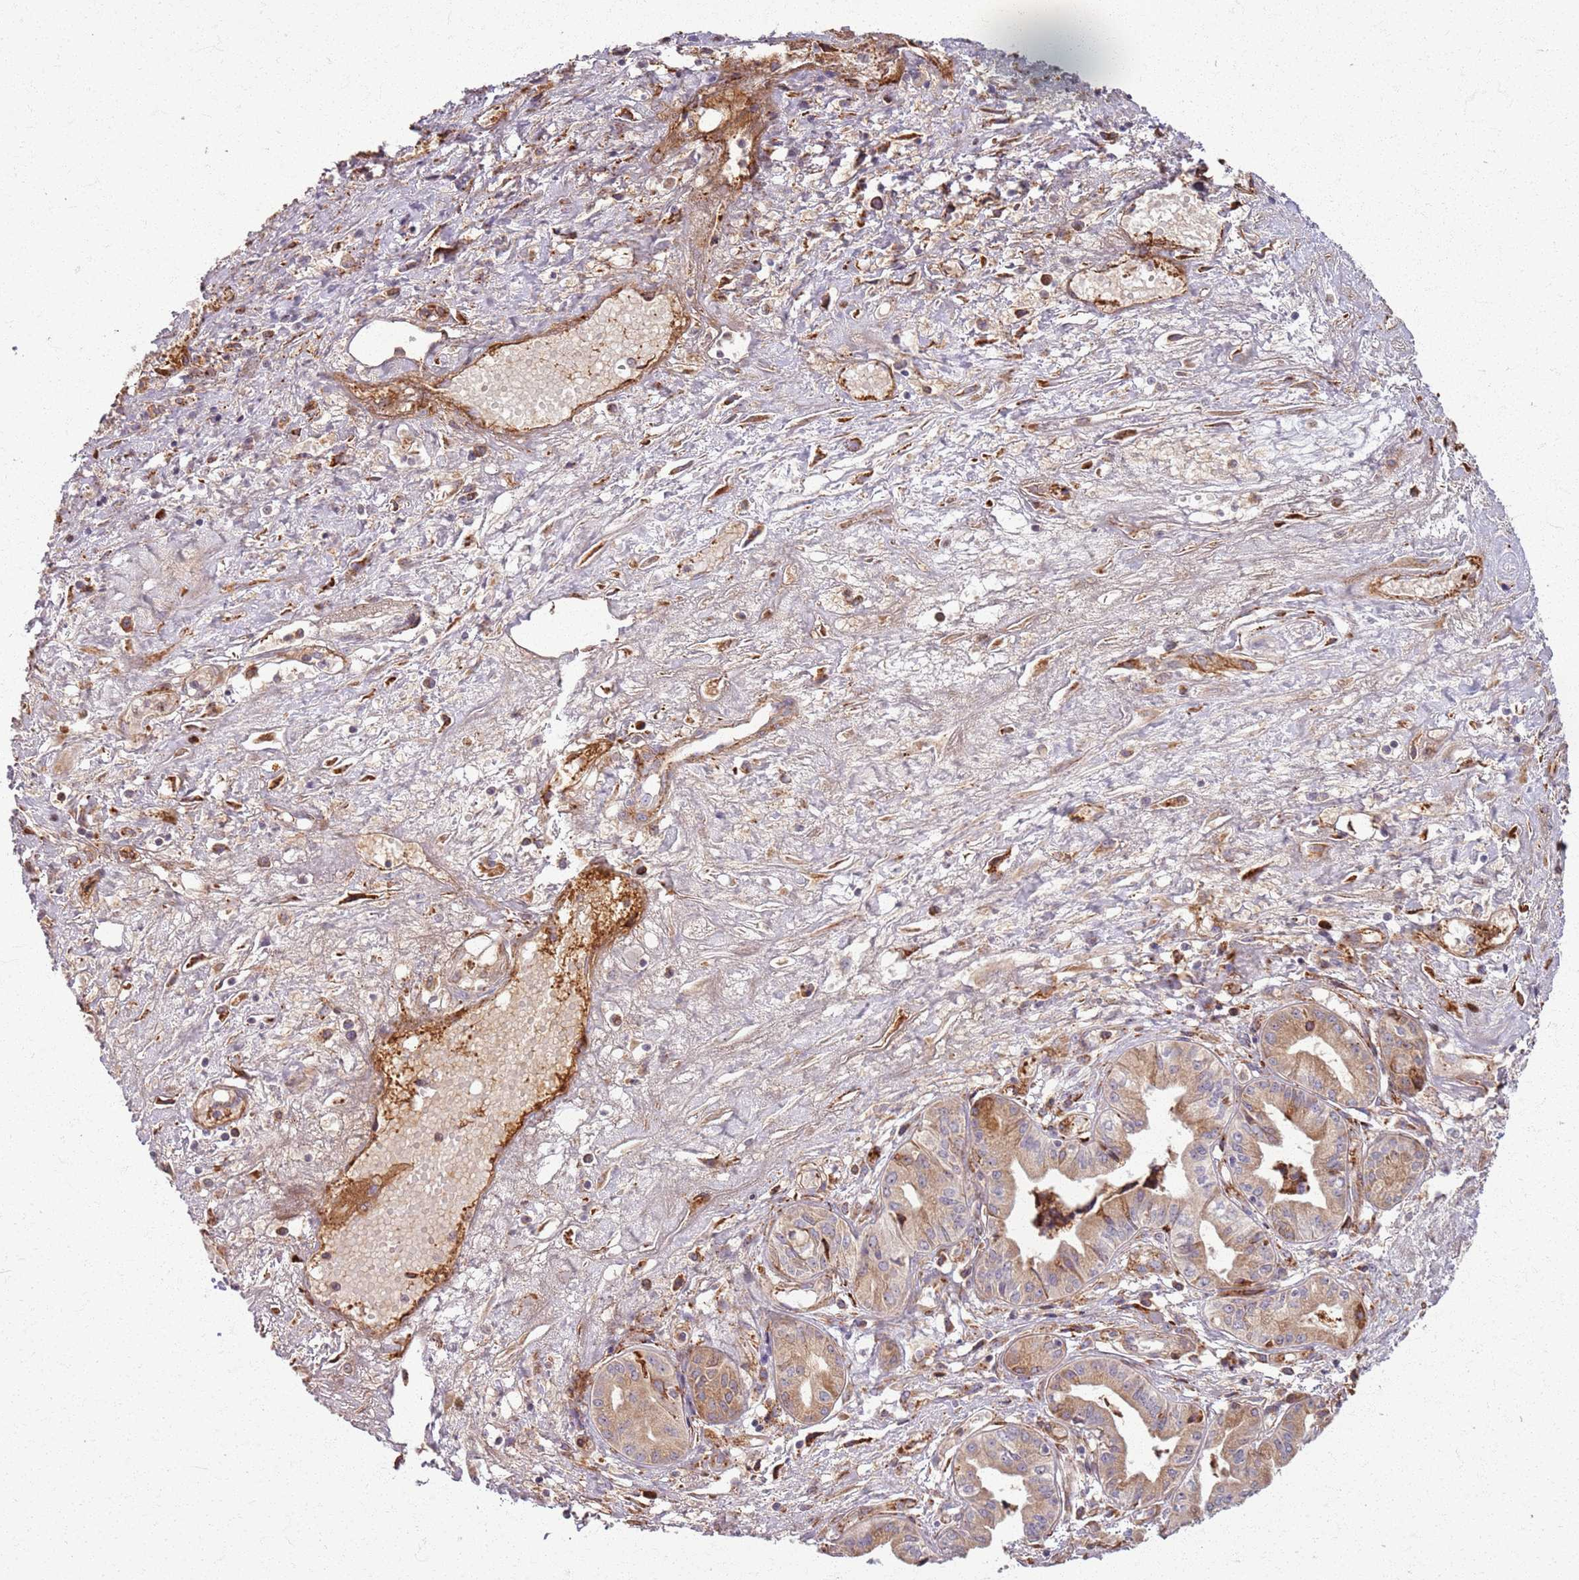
{"staining": {"intensity": "moderate", "quantity": ">75%", "location": "cytoplasmic/membranous"}, "tissue": "pancreatic cancer", "cell_type": "Tumor cells", "image_type": "cancer", "snomed": [{"axis": "morphology", "description": "Adenocarcinoma, NOS"}, {"axis": "topography", "description": "Pancreas"}], "caption": "High-magnification brightfield microscopy of pancreatic cancer (adenocarcinoma) stained with DAB (brown) and counterstained with hematoxylin (blue). tumor cells exhibit moderate cytoplasmic/membranous expression is identified in about>75% of cells. (Stains: DAB (3,3'-diaminobenzidine) in brown, nuclei in blue, Microscopy: brightfield microscopy at high magnification).", "gene": "KRI1", "patient": {"sex": "female", "age": 50}}